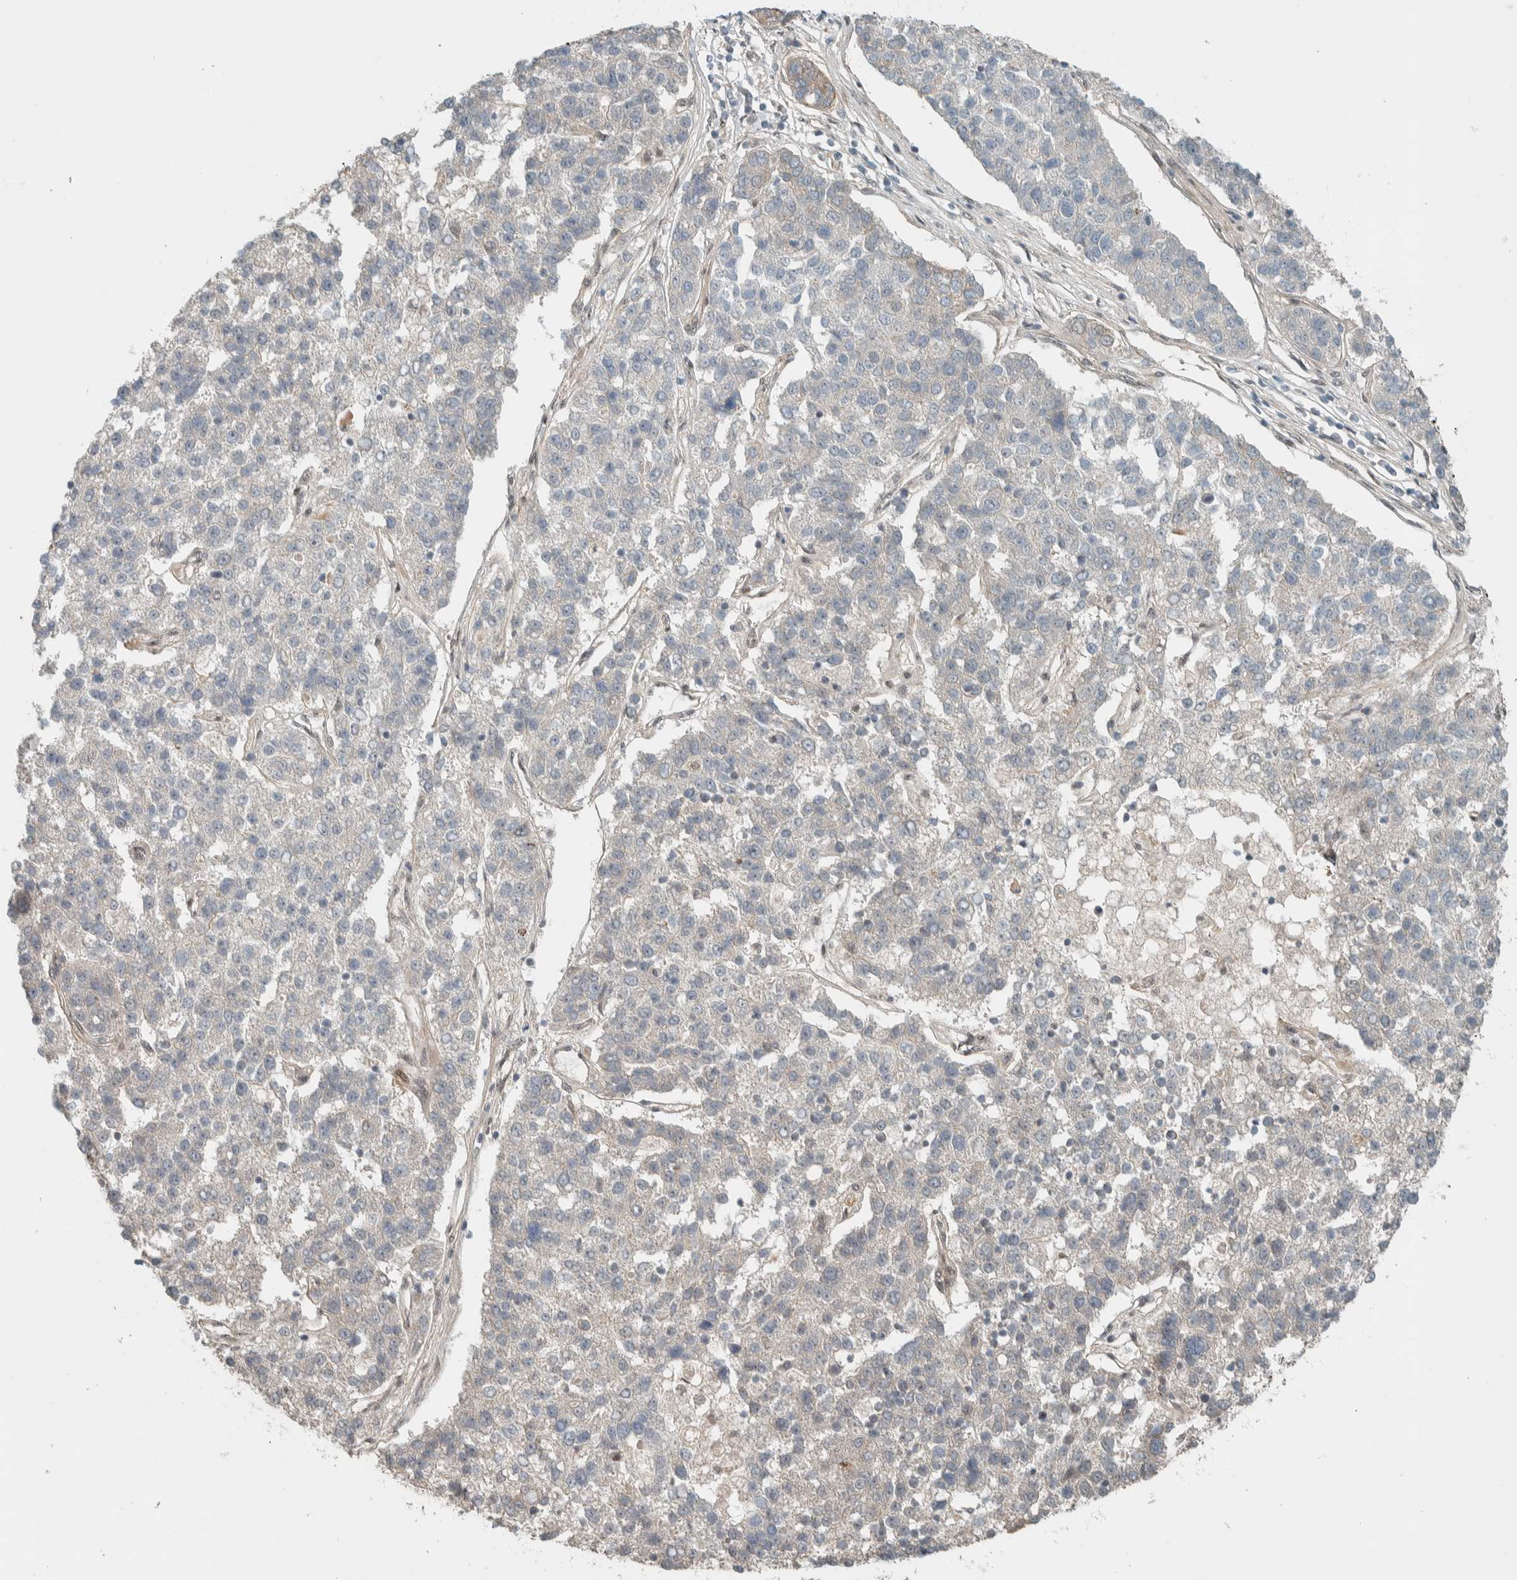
{"staining": {"intensity": "weak", "quantity": "<25%", "location": "cytoplasmic/membranous"}, "tissue": "pancreatic cancer", "cell_type": "Tumor cells", "image_type": "cancer", "snomed": [{"axis": "morphology", "description": "Adenocarcinoma, NOS"}, {"axis": "topography", "description": "Pancreas"}], "caption": "Tumor cells show no significant expression in pancreatic cancer. The staining was performed using DAB to visualize the protein expression in brown, while the nuclei were stained in blue with hematoxylin (Magnification: 20x).", "gene": "STXBP4", "patient": {"sex": "female", "age": 61}}